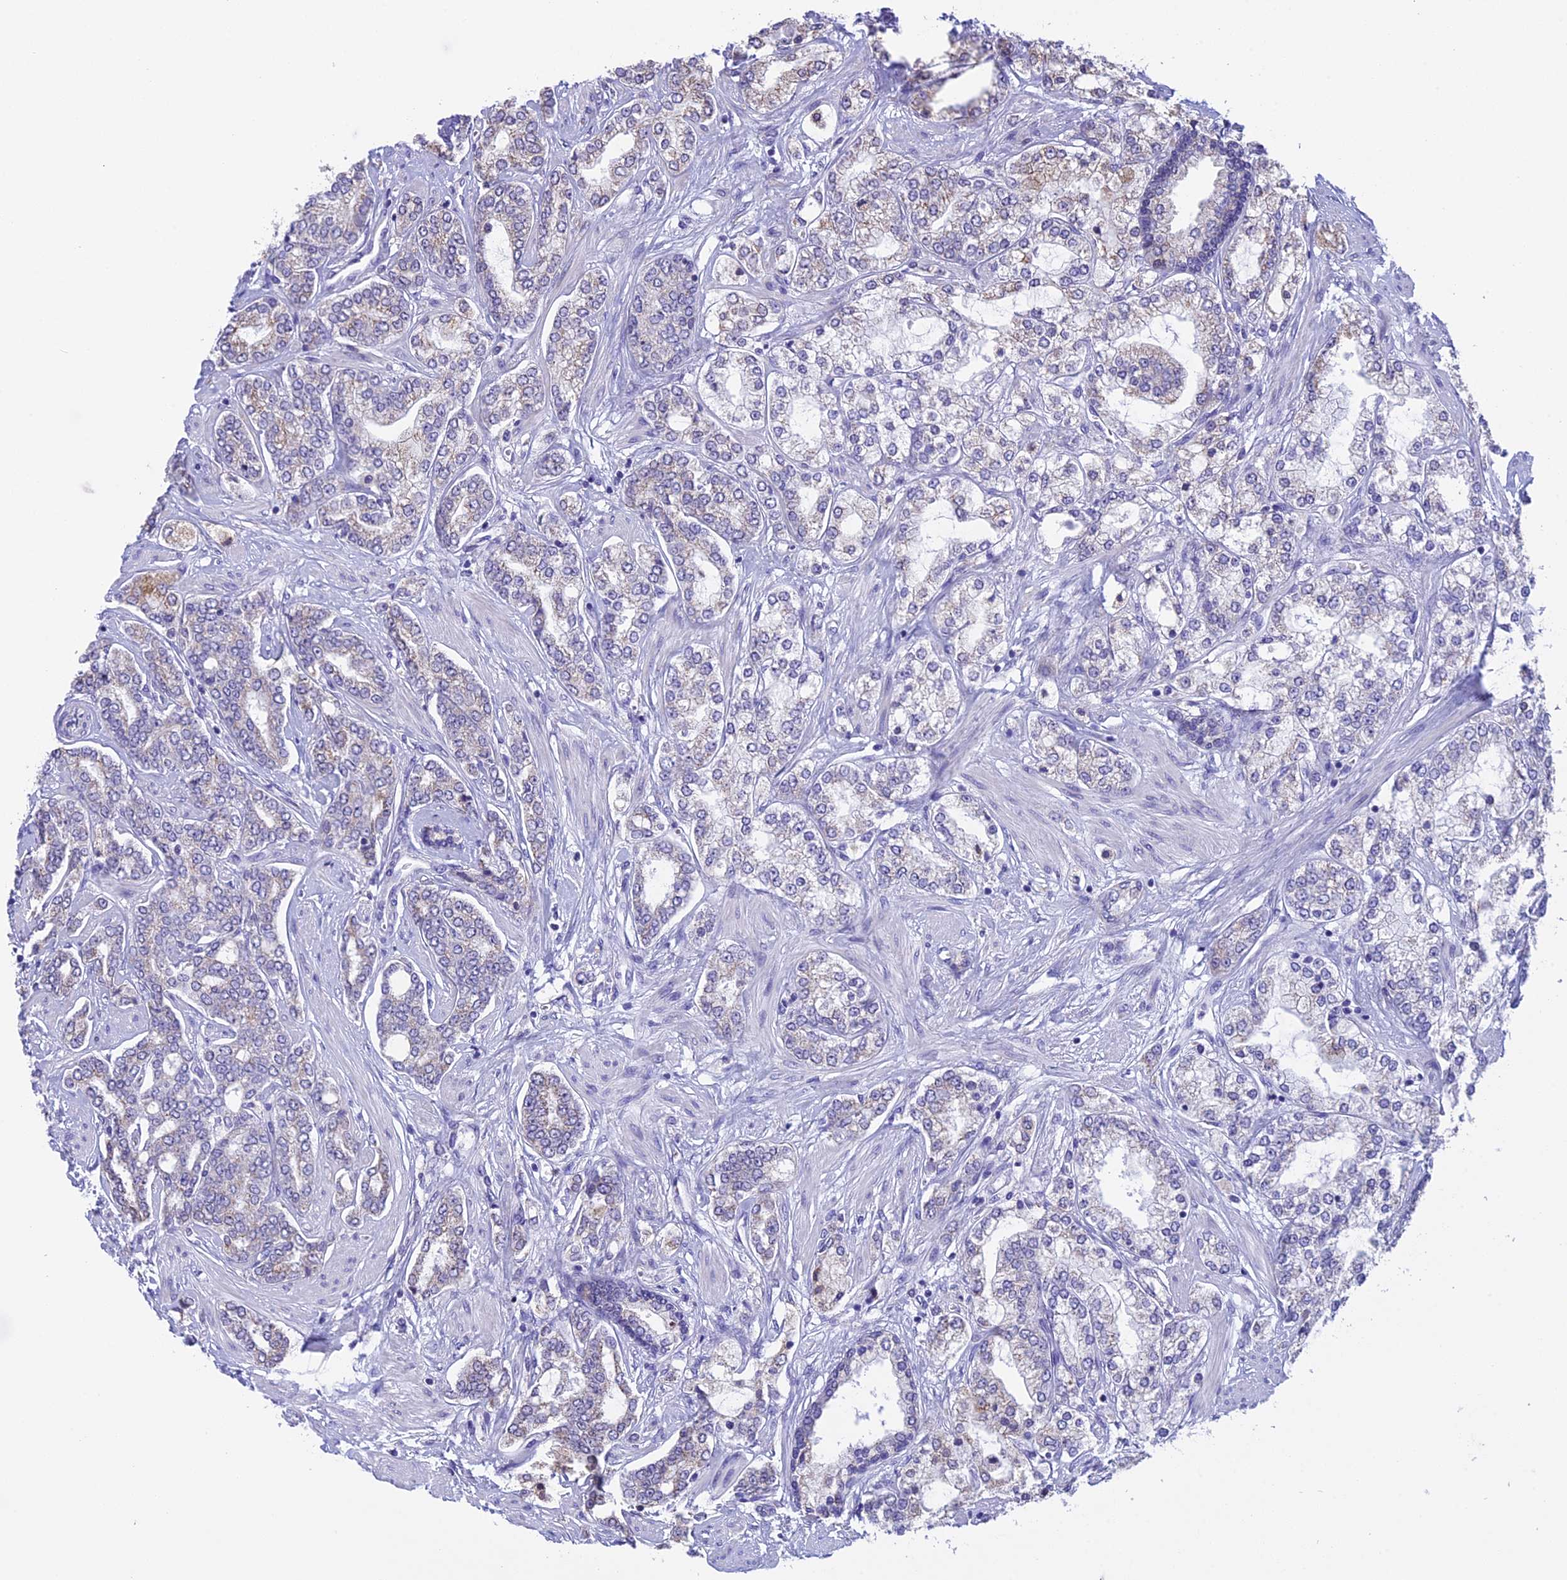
{"staining": {"intensity": "weak", "quantity": "<25%", "location": "cytoplasmic/membranous"}, "tissue": "prostate cancer", "cell_type": "Tumor cells", "image_type": "cancer", "snomed": [{"axis": "morphology", "description": "Adenocarcinoma, High grade"}, {"axis": "topography", "description": "Prostate"}], "caption": "Human prostate adenocarcinoma (high-grade) stained for a protein using immunohistochemistry displays no staining in tumor cells.", "gene": "DMRTA2", "patient": {"sex": "male", "age": 64}}